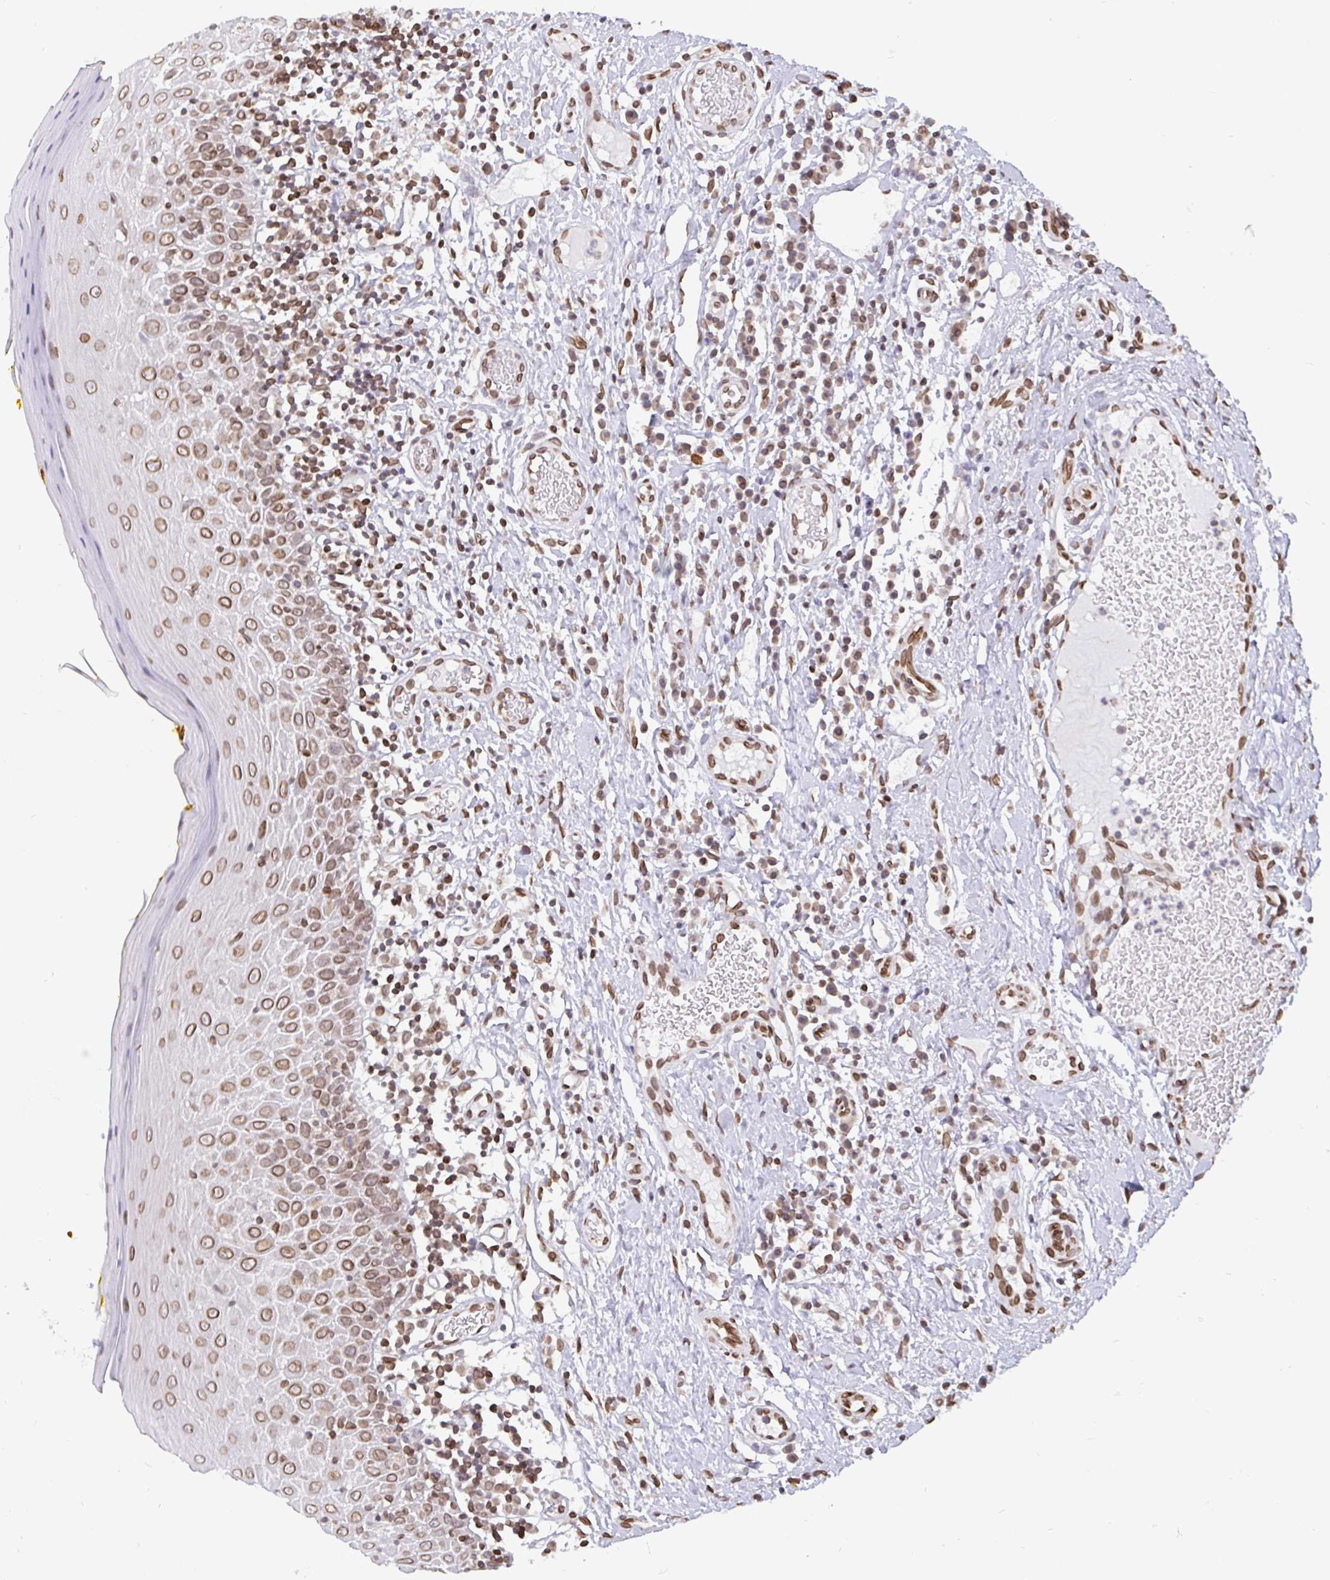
{"staining": {"intensity": "moderate", "quantity": ">75%", "location": "cytoplasmic/membranous,nuclear"}, "tissue": "oral mucosa", "cell_type": "Squamous epithelial cells", "image_type": "normal", "snomed": [{"axis": "morphology", "description": "Normal tissue, NOS"}, {"axis": "topography", "description": "Oral tissue"}, {"axis": "topography", "description": "Tounge, NOS"}], "caption": "The photomicrograph reveals staining of unremarkable oral mucosa, revealing moderate cytoplasmic/membranous,nuclear protein expression (brown color) within squamous epithelial cells. The protein is stained brown, and the nuclei are stained in blue (DAB IHC with brightfield microscopy, high magnification).", "gene": "EMD", "patient": {"sex": "female", "age": 58}}